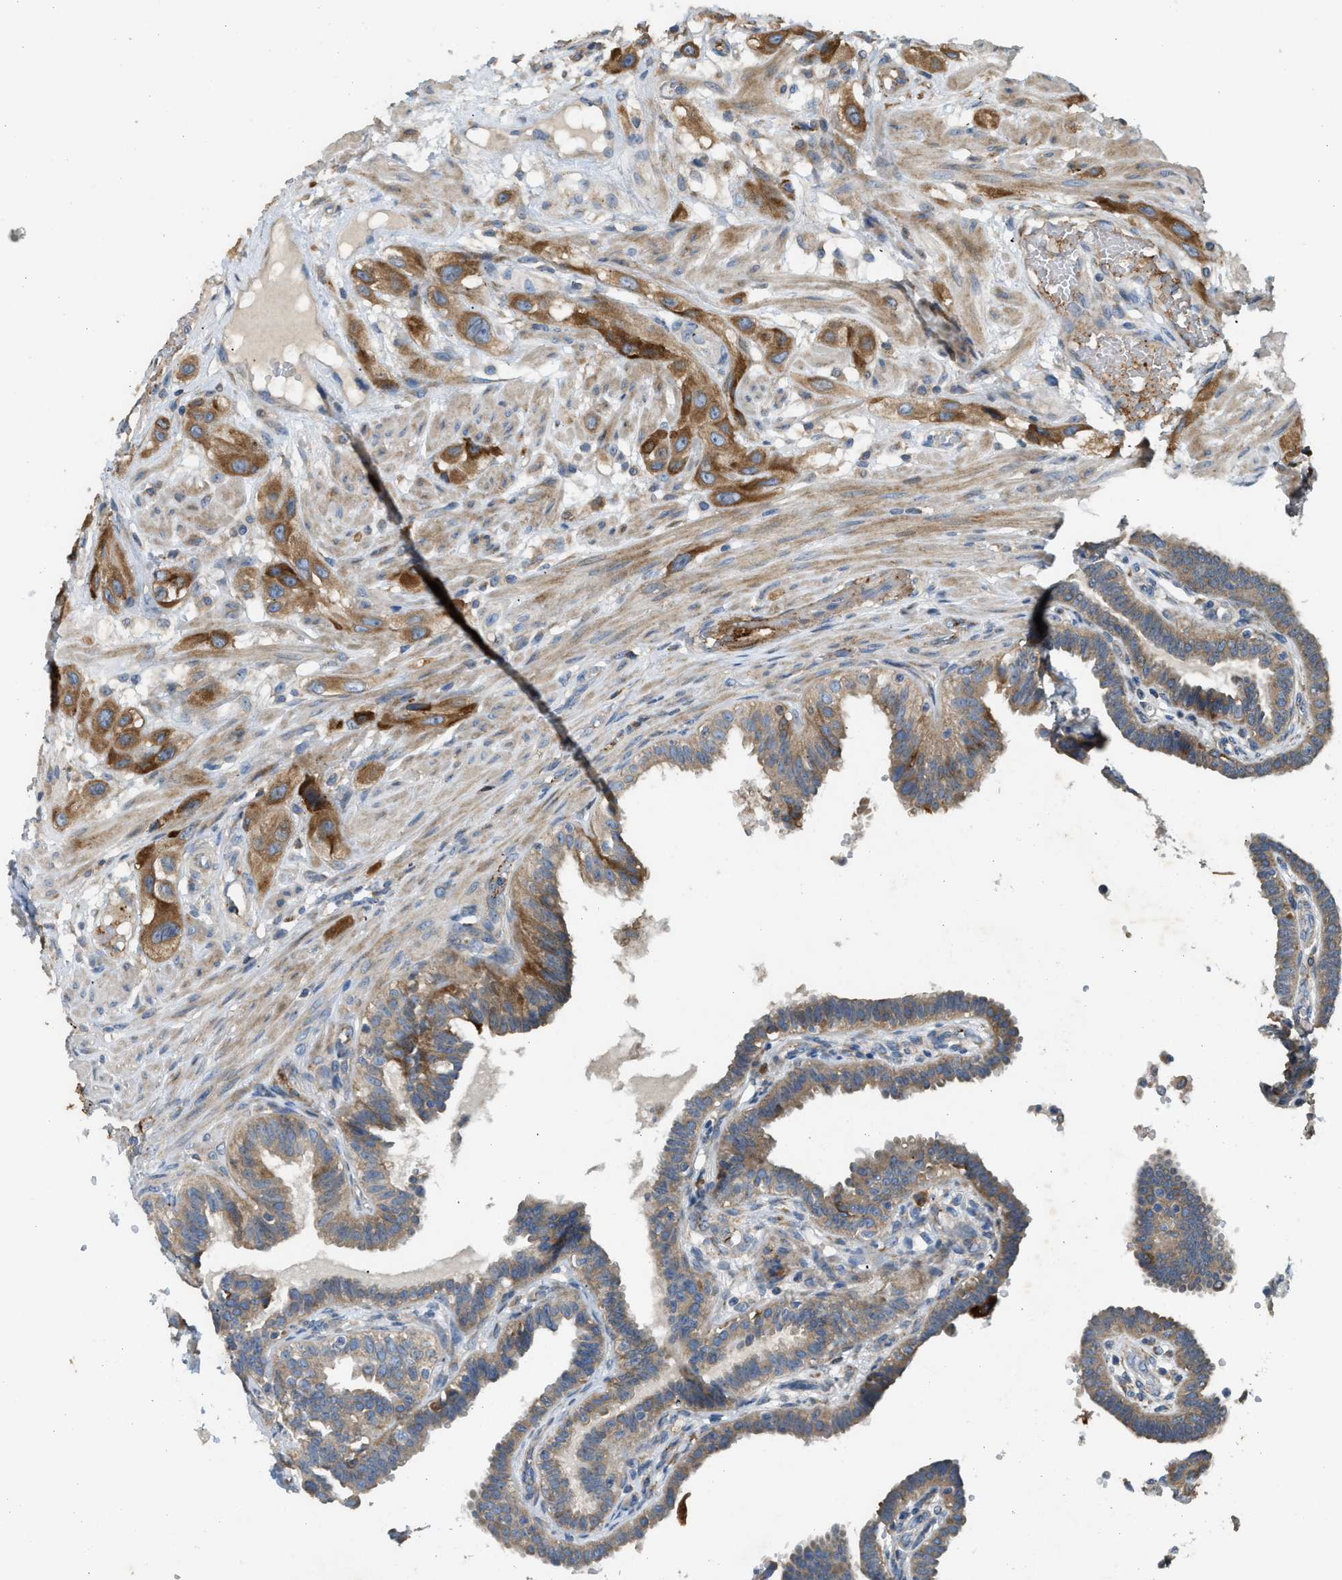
{"staining": {"intensity": "moderate", "quantity": ">75%", "location": "cytoplasmic/membranous"}, "tissue": "fallopian tube", "cell_type": "Glandular cells", "image_type": "normal", "snomed": [{"axis": "morphology", "description": "Normal tissue, NOS"}, {"axis": "topography", "description": "Fallopian tube"}, {"axis": "topography", "description": "Placenta"}], "caption": "Protein staining by immunohistochemistry (IHC) reveals moderate cytoplasmic/membranous staining in about >75% of glandular cells in benign fallopian tube. (DAB (3,3'-diaminobenzidine) IHC with brightfield microscopy, high magnification).", "gene": "TMEM68", "patient": {"sex": "female", "age": 34}}